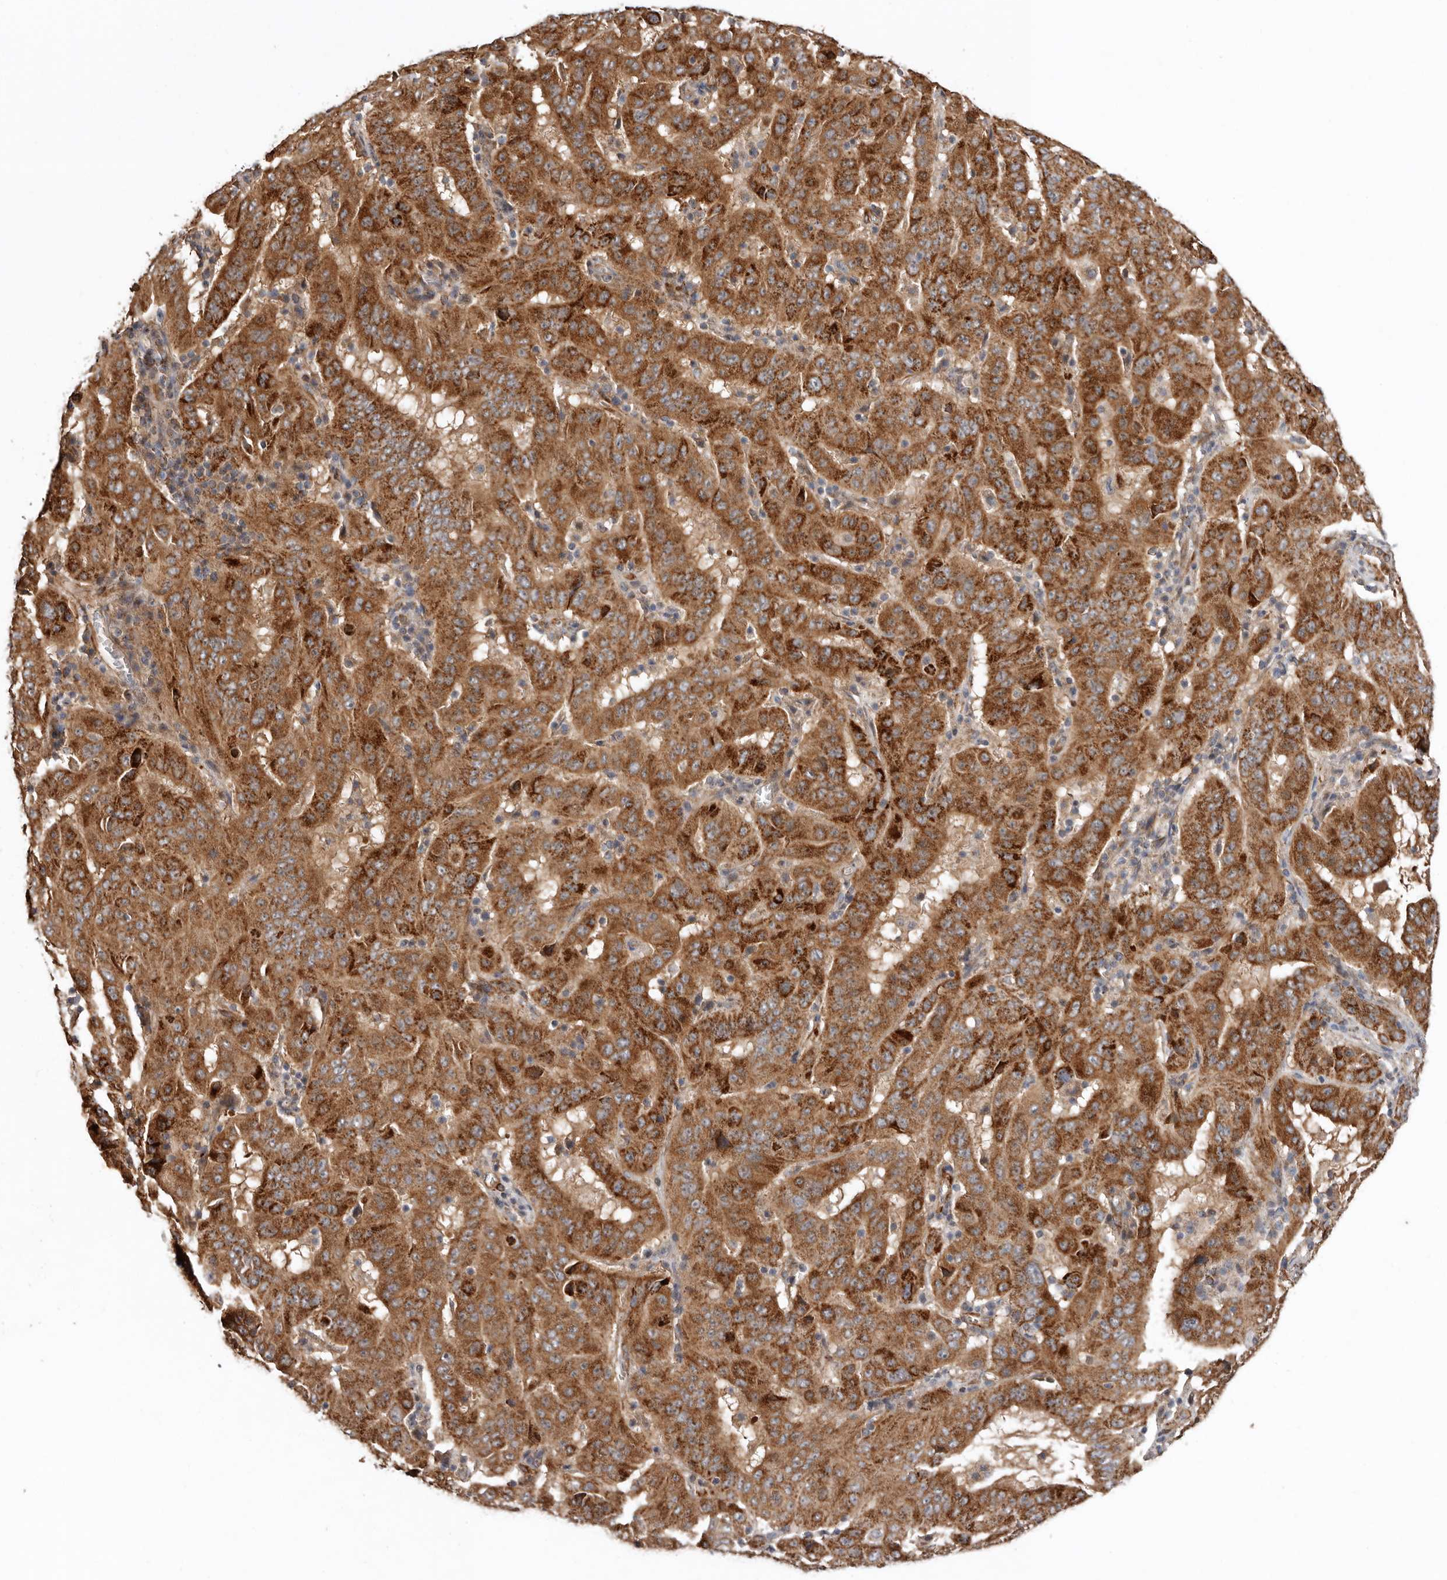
{"staining": {"intensity": "strong", "quantity": ">75%", "location": "cytoplasmic/membranous"}, "tissue": "pancreatic cancer", "cell_type": "Tumor cells", "image_type": "cancer", "snomed": [{"axis": "morphology", "description": "Adenocarcinoma, NOS"}, {"axis": "topography", "description": "Pancreas"}], "caption": "Protein expression analysis of human pancreatic cancer reveals strong cytoplasmic/membranous expression in approximately >75% of tumor cells.", "gene": "PROKR1", "patient": {"sex": "male", "age": 63}}